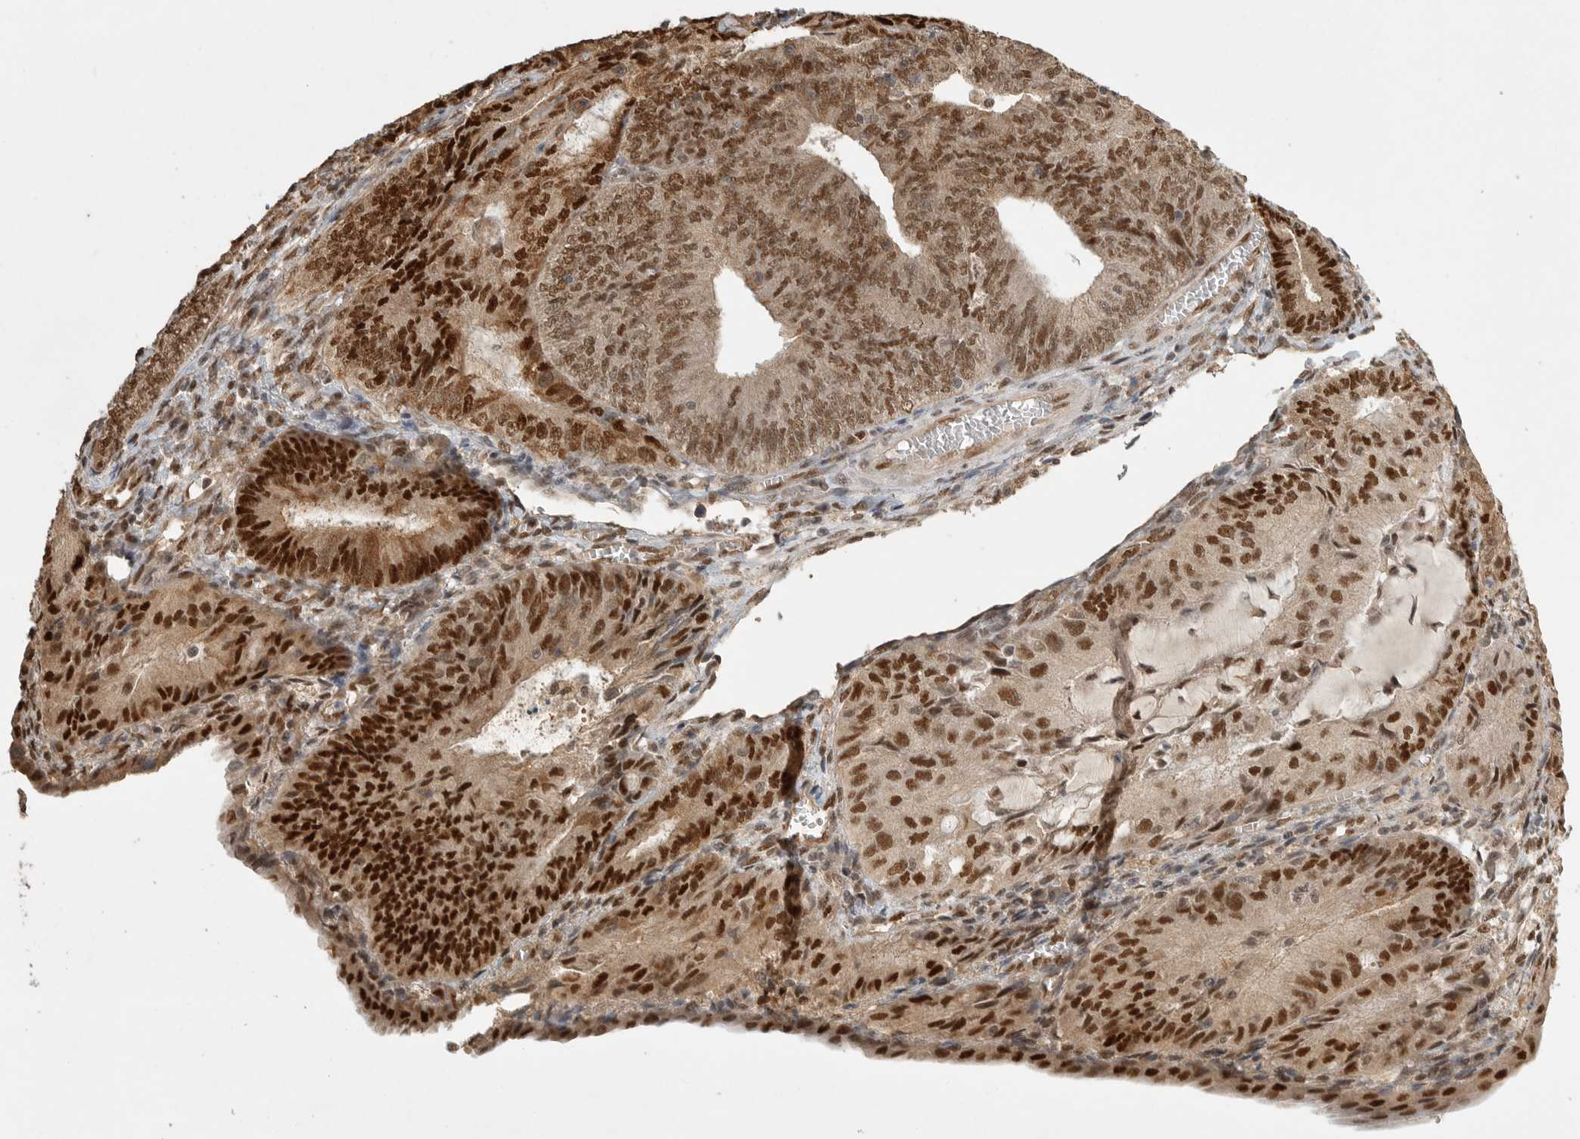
{"staining": {"intensity": "strong", "quantity": ">75%", "location": "cytoplasmic/membranous,nuclear"}, "tissue": "endometrial cancer", "cell_type": "Tumor cells", "image_type": "cancer", "snomed": [{"axis": "morphology", "description": "Adenocarcinoma, NOS"}, {"axis": "topography", "description": "Endometrium"}], "caption": "The micrograph reveals a brown stain indicating the presence of a protein in the cytoplasmic/membranous and nuclear of tumor cells in endometrial cancer.", "gene": "DFFA", "patient": {"sex": "female", "age": 81}}